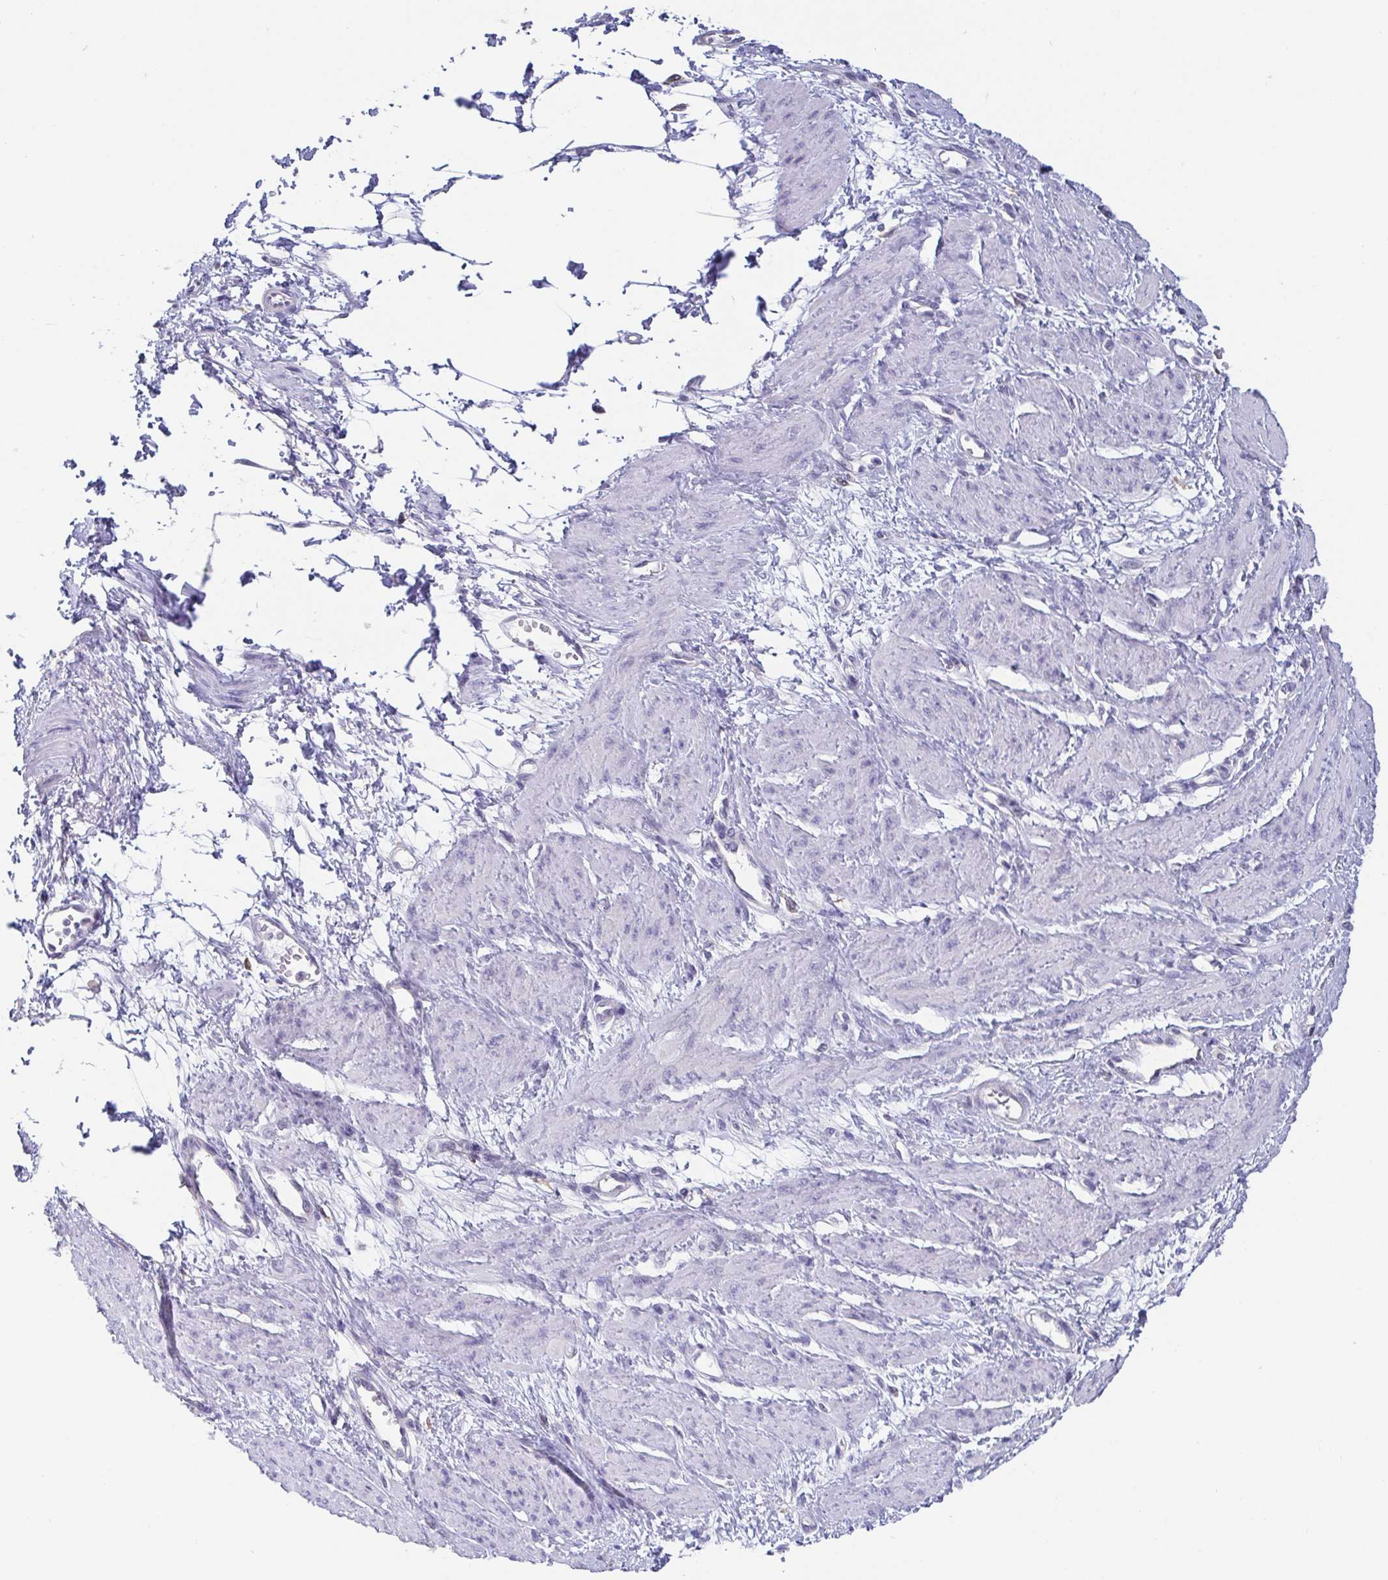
{"staining": {"intensity": "negative", "quantity": "none", "location": "none"}, "tissue": "smooth muscle", "cell_type": "Smooth muscle cells", "image_type": "normal", "snomed": [{"axis": "morphology", "description": "Normal tissue, NOS"}, {"axis": "topography", "description": "Smooth muscle"}, {"axis": "topography", "description": "Uterus"}], "caption": "The micrograph displays no staining of smooth muscle cells in normal smooth muscle.", "gene": "IDH1", "patient": {"sex": "female", "age": 39}}